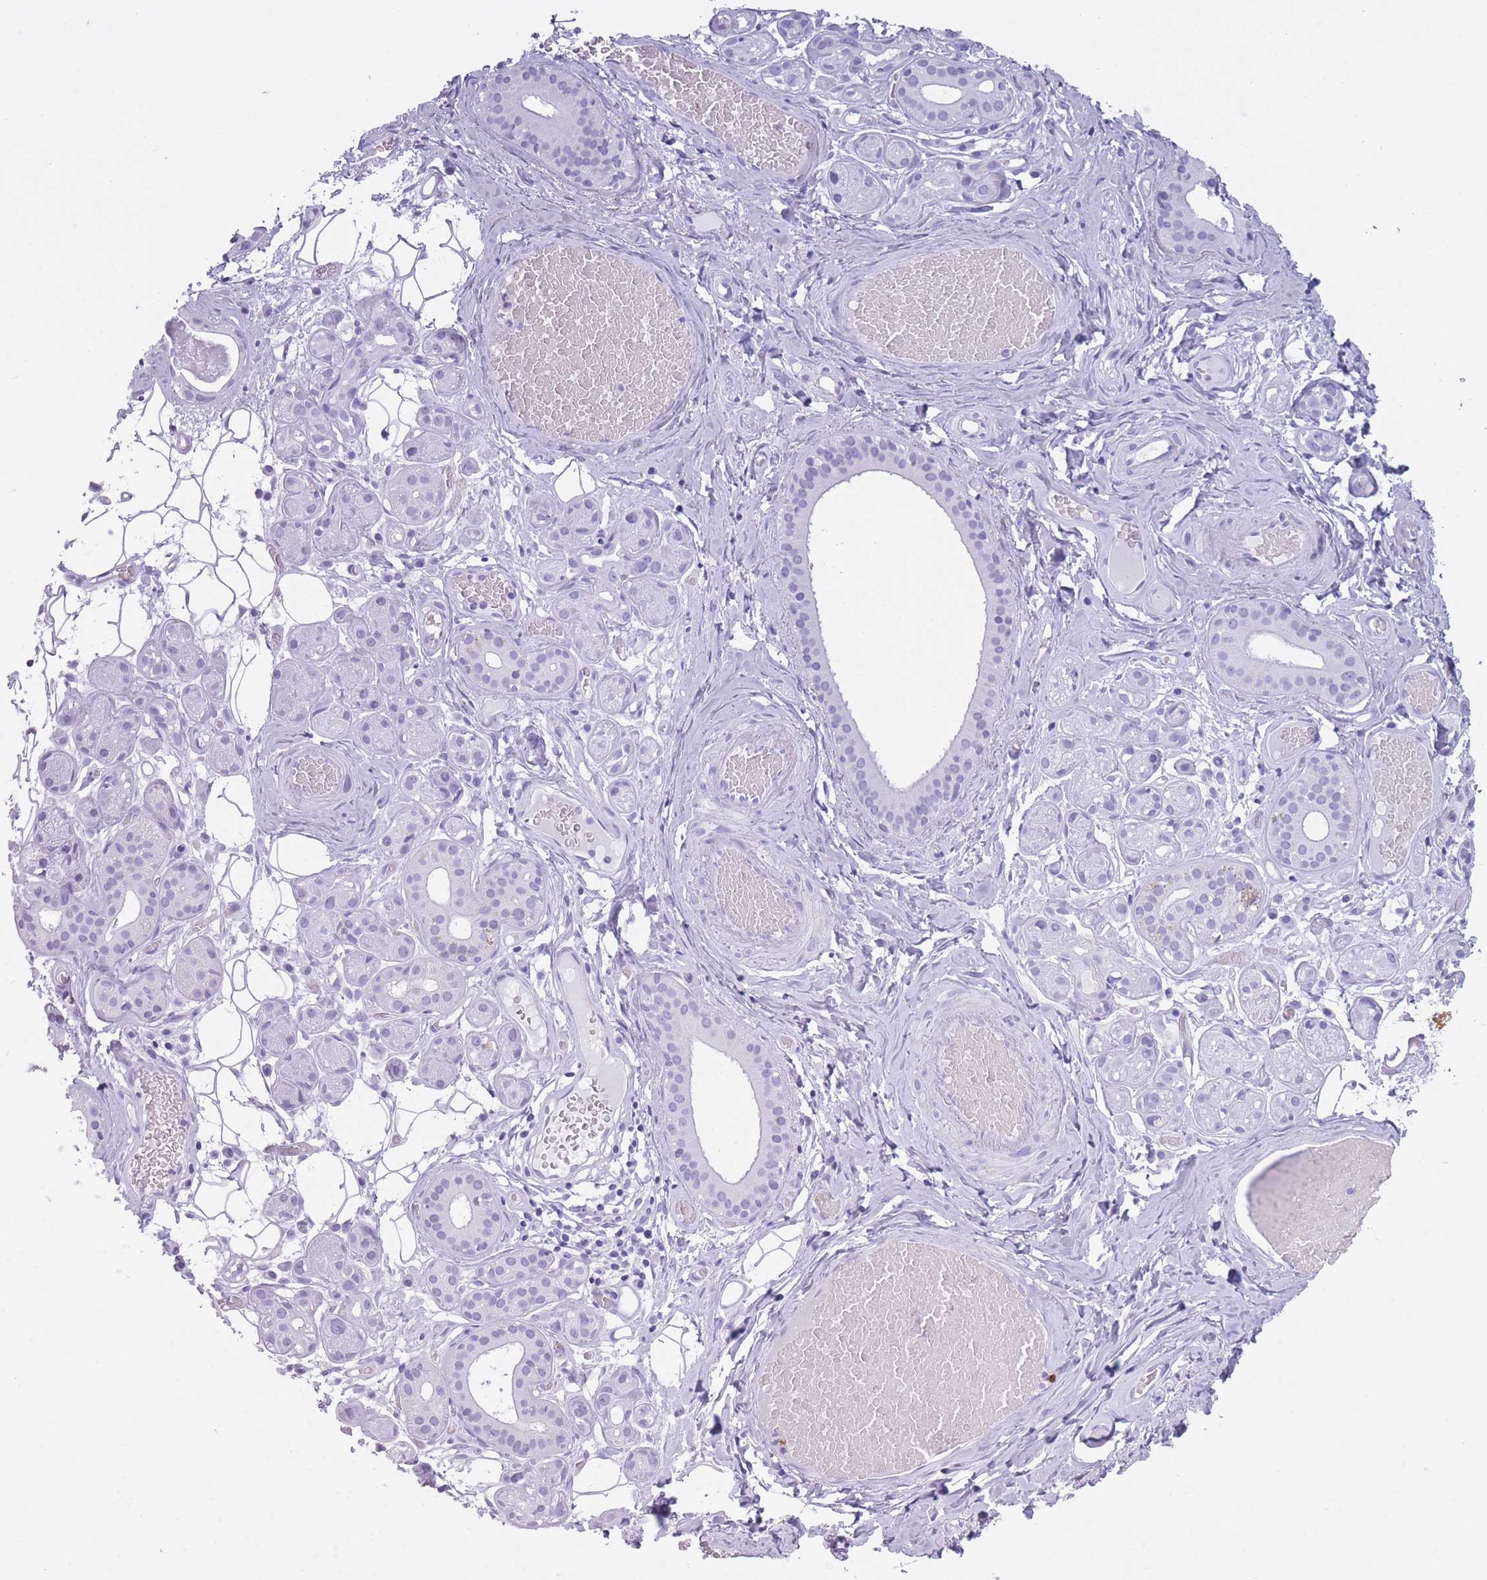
{"staining": {"intensity": "negative", "quantity": "none", "location": "none"}, "tissue": "salivary gland", "cell_type": "Glandular cells", "image_type": "normal", "snomed": [{"axis": "morphology", "description": "Normal tissue, NOS"}, {"axis": "topography", "description": "Salivary gland"}], "caption": "Immunohistochemistry (IHC) photomicrograph of unremarkable salivary gland stained for a protein (brown), which exhibits no expression in glandular cells.", "gene": "OR4F16", "patient": {"sex": "male", "age": 82}}